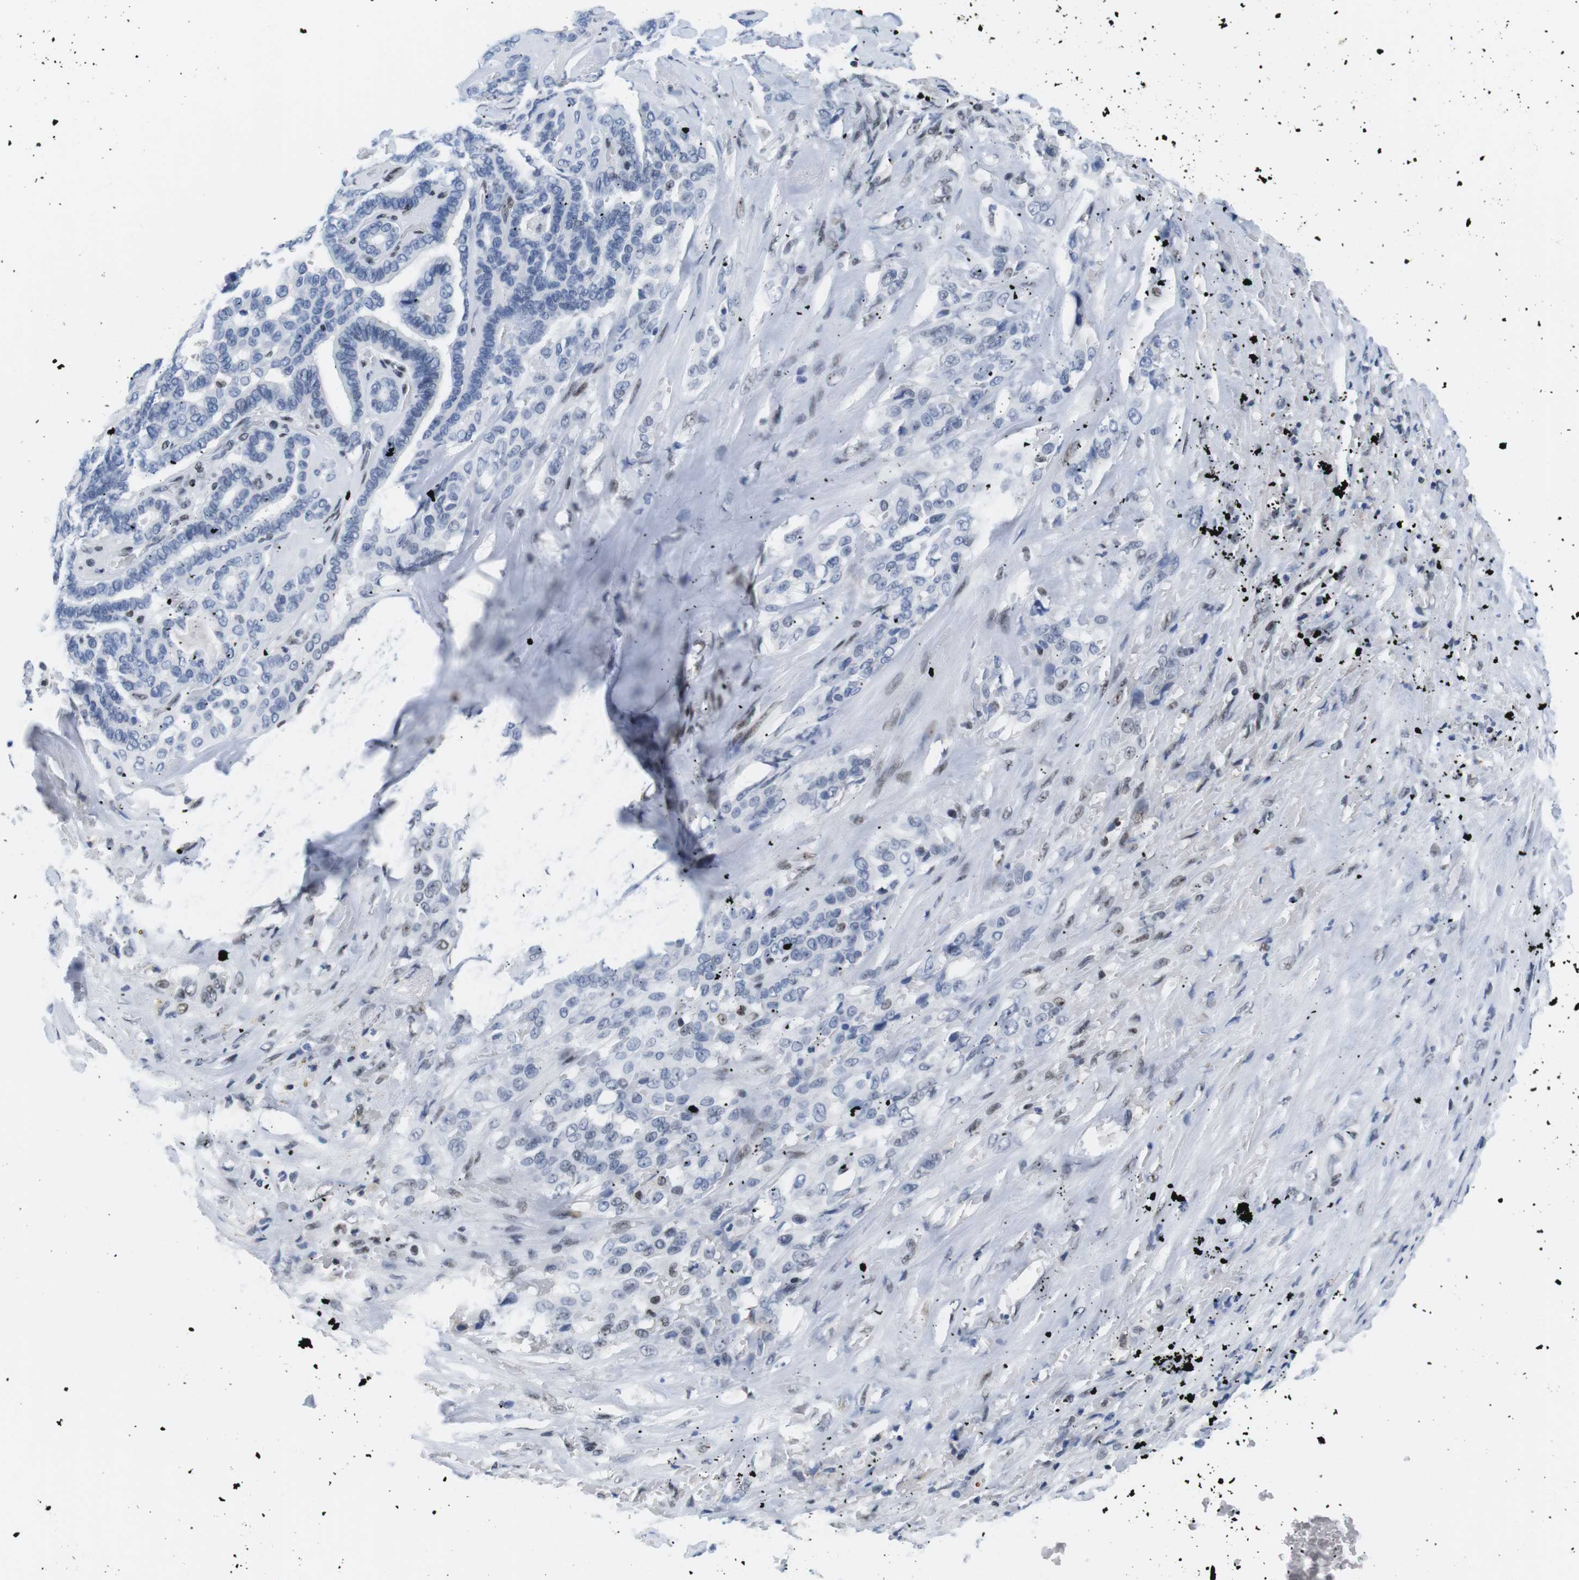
{"staining": {"intensity": "negative", "quantity": "none", "location": "none"}, "tissue": "thyroid gland", "cell_type": "Glandular cells", "image_type": "normal", "snomed": [{"axis": "morphology", "description": "Normal tissue, NOS"}, {"axis": "topography", "description": "Thyroid gland"}], "caption": "Benign thyroid gland was stained to show a protein in brown. There is no significant positivity in glandular cells. (DAB (3,3'-diaminobenzidine) IHC visualized using brightfield microscopy, high magnification).", "gene": "IFI16", "patient": {"sex": "male", "age": 61}}